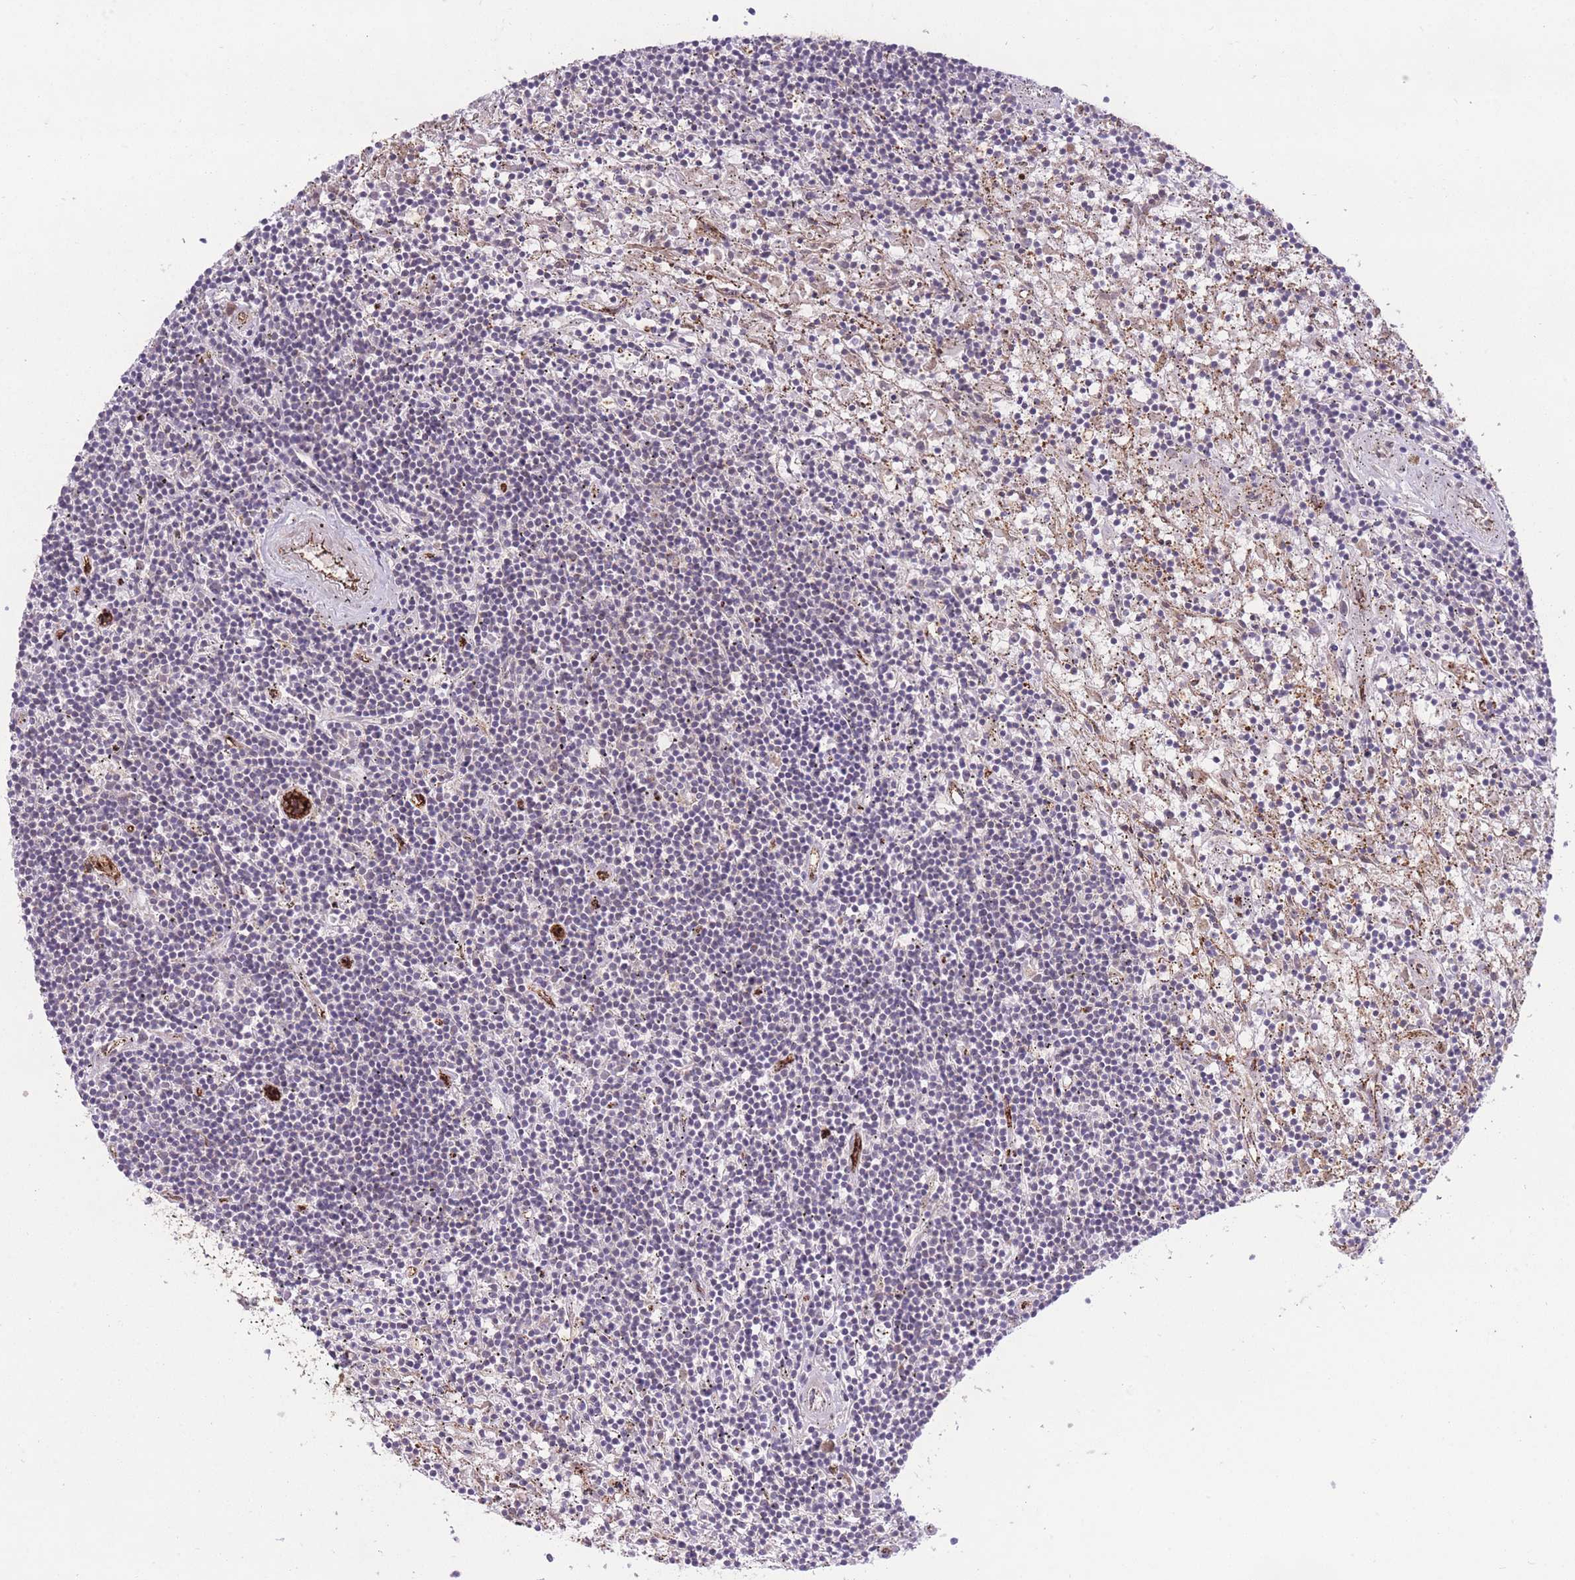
{"staining": {"intensity": "negative", "quantity": "none", "location": "none"}, "tissue": "lymphoma", "cell_type": "Tumor cells", "image_type": "cancer", "snomed": [{"axis": "morphology", "description": "Malignant lymphoma, non-Hodgkin's type, Low grade"}, {"axis": "topography", "description": "Spleen"}], "caption": "Human lymphoma stained for a protein using immunohistochemistry displays no staining in tumor cells.", "gene": "CISH", "patient": {"sex": "male", "age": 76}}